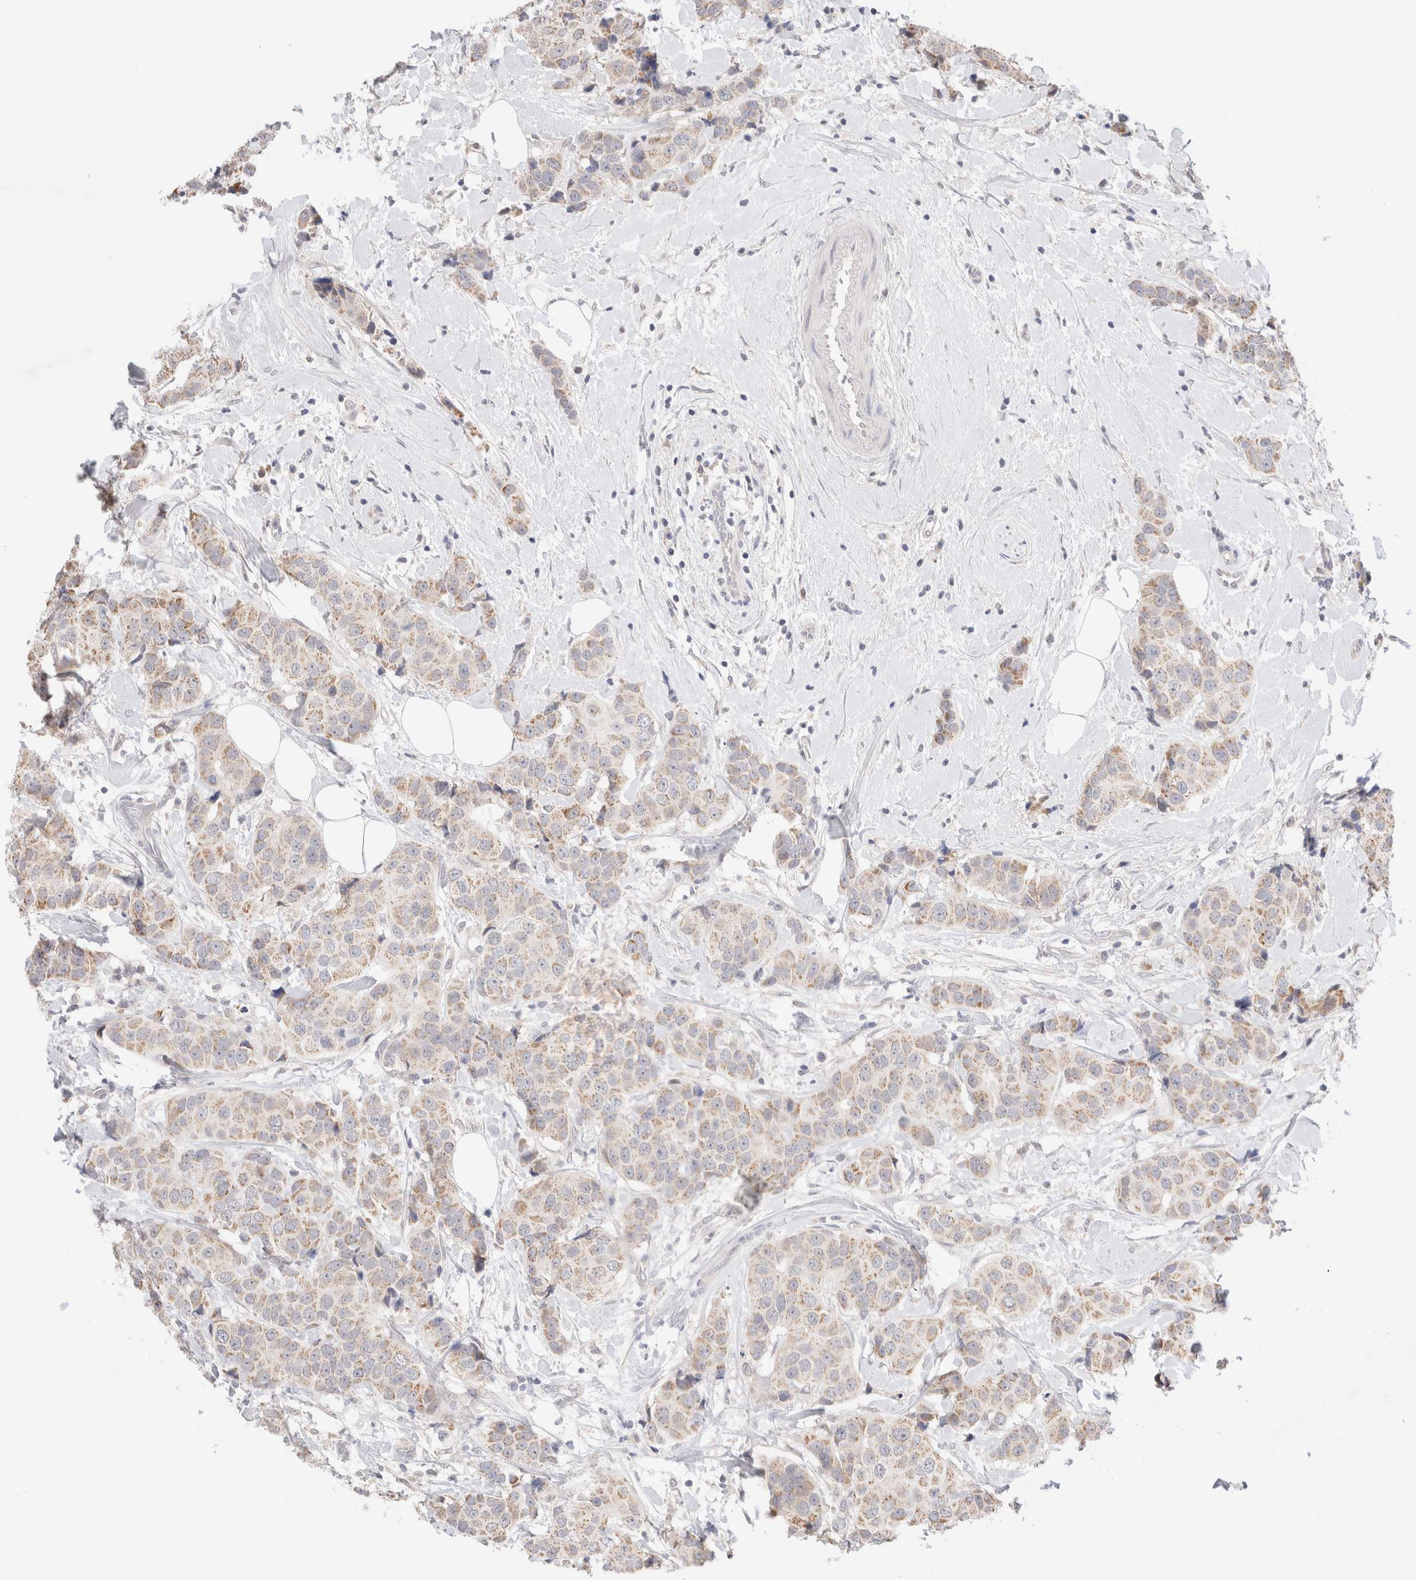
{"staining": {"intensity": "moderate", "quantity": ">75%", "location": "cytoplasmic/membranous"}, "tissue": "breast cancer", "cell_type": "Tumor cells", "image_type": "cancer", "snomed": [{"axis": "morphology", "description": "Normal tissue, NOS"}, {"axis": "morphology", "description": "Duct carcinoma"}, {"axis": "topography", "description": "Breast"}], "caption": "Human breast invasive ductal carcinoma stained with a protein marker reveals moderate staining in tumor cells.", "gene": "SPATA20", "patient": {"sex": "female", "age": 39}}